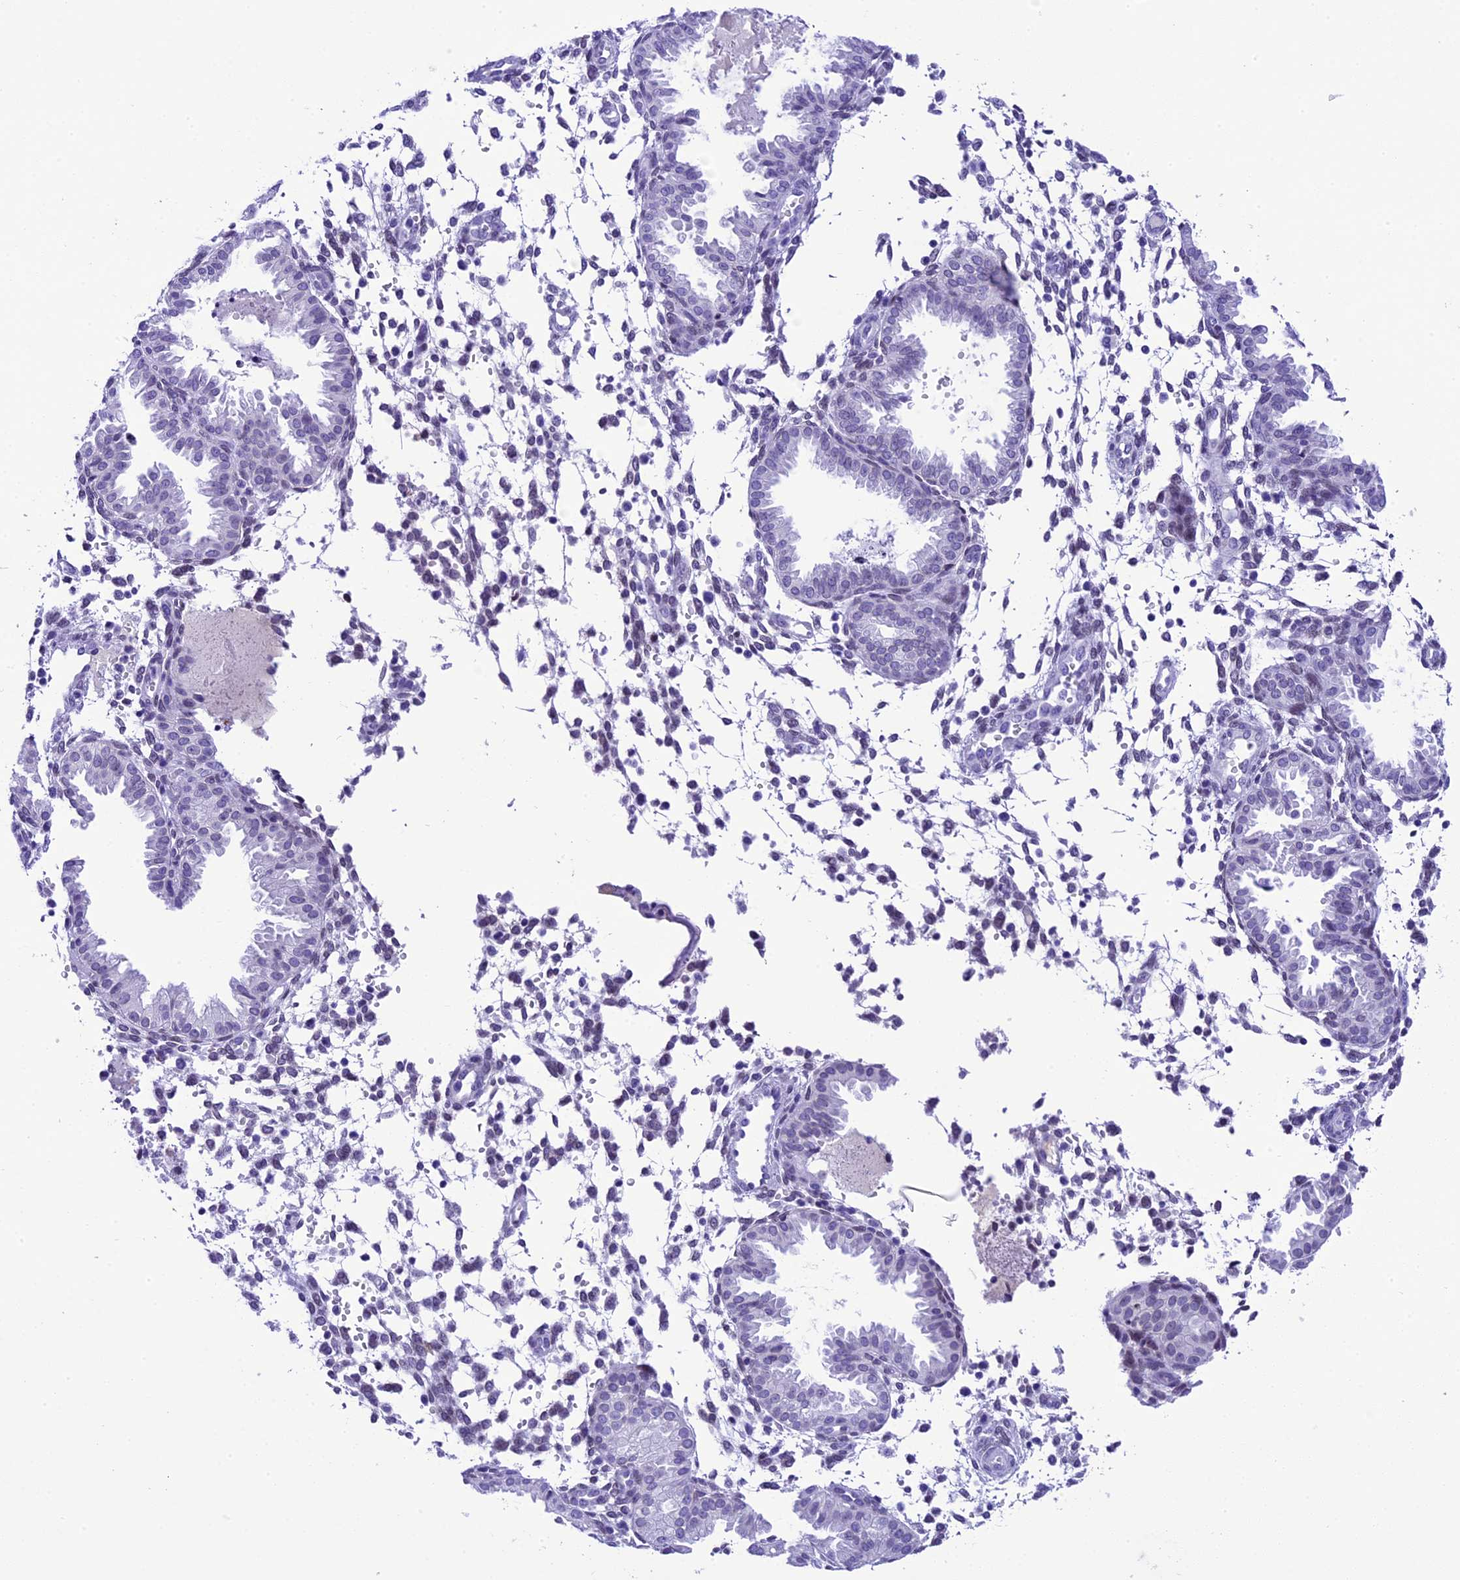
{"staining": {"intensity": "negative", "quantity": "none", "location": "none"}, "tissue": "endometrium", "cell_type": "Cells in endometrial stroma", "image_type": "normal", "snomed": [{"axis": "morphology", "description": "Normal tissue, NOS"}, {"axis": "topography", "description": "Endometrium"}], "caption": "Cells in endometrial stroma are negative for brown protein staining in unremarkable endometrium. Brightfield microscopy of immunohistochemistry stained with DAB (3,3'-diaminobenzidine) (brown) and hematoxylin (blue), captured at high magnification.", "gene": "METTL25", "patient": {"sex": "female", "age": 33}}